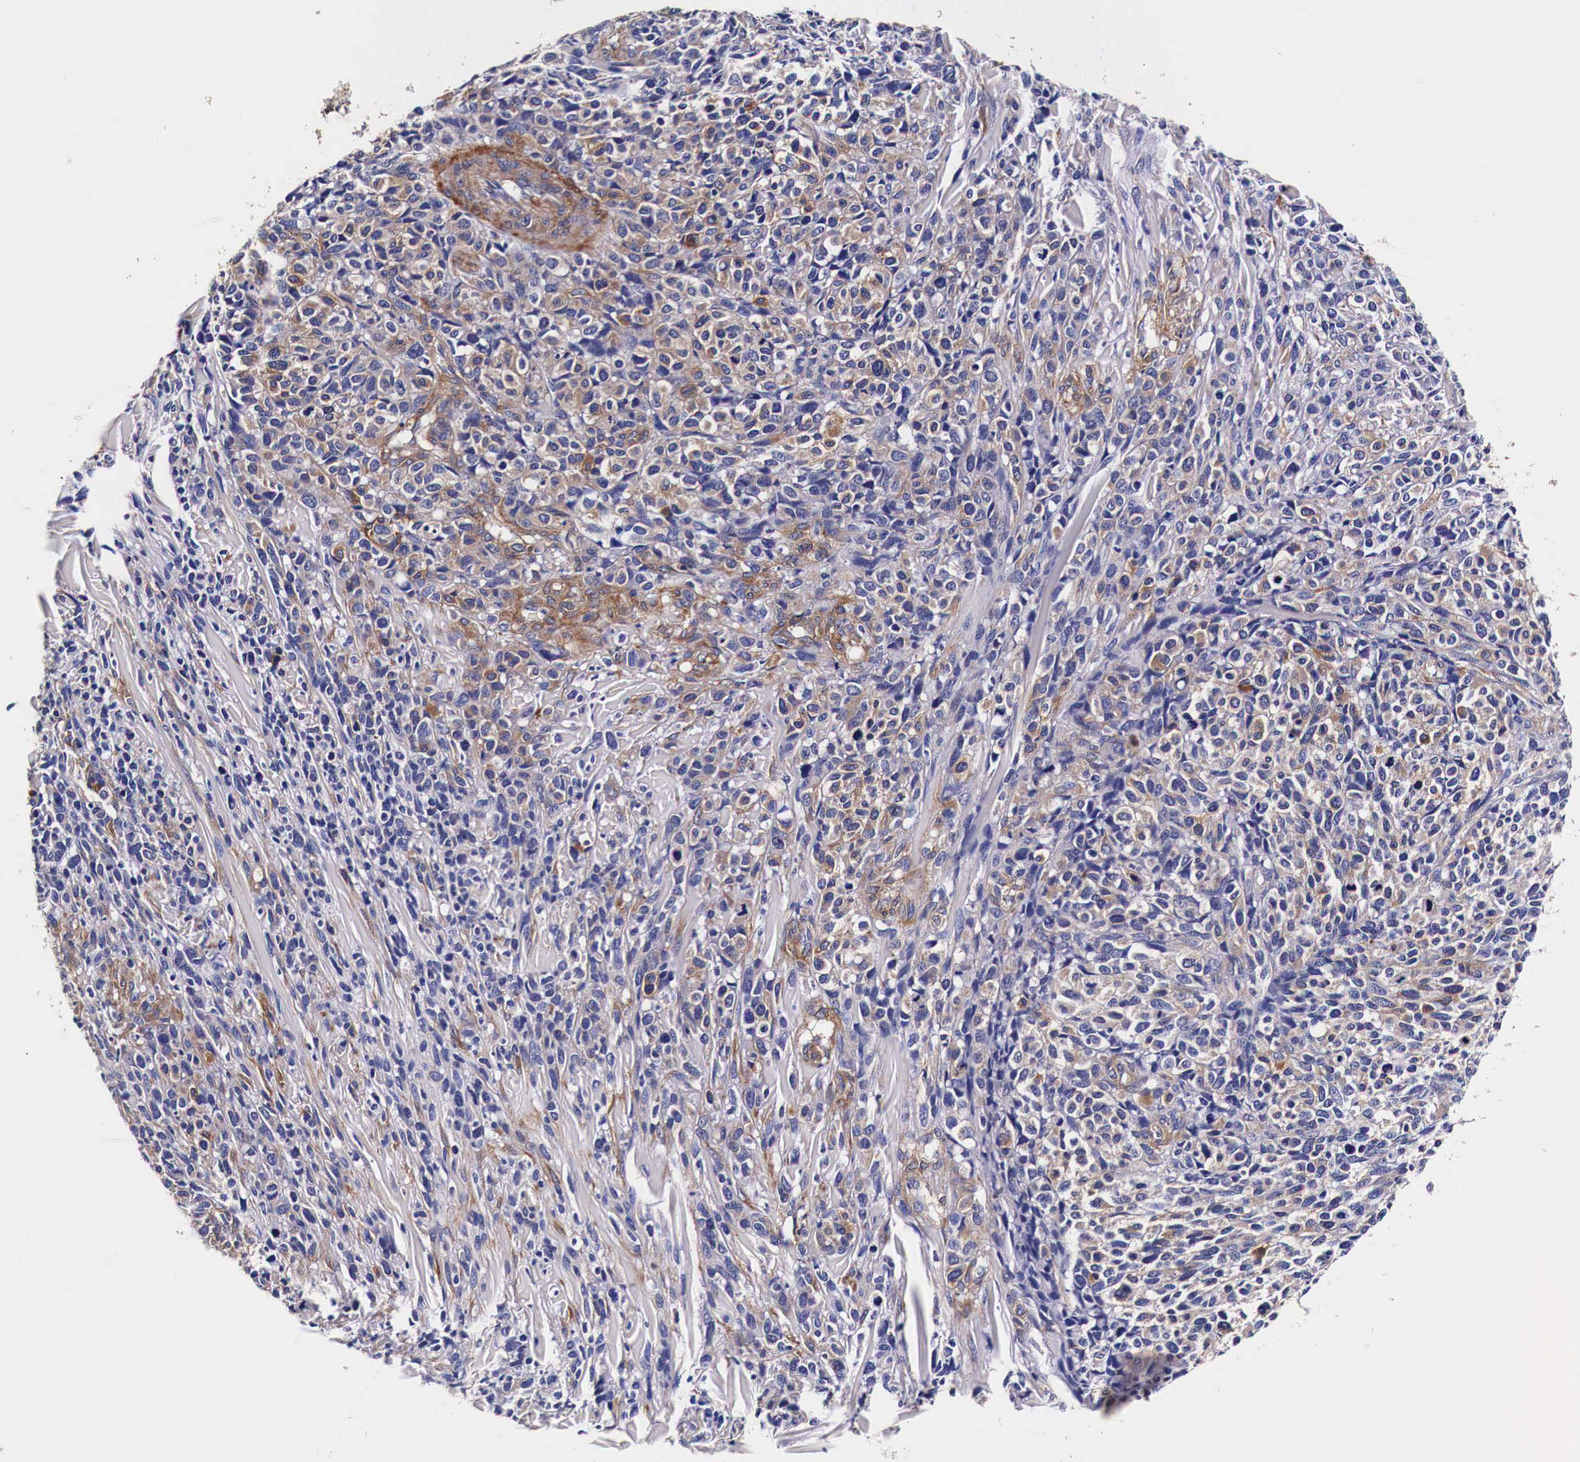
{"staining": {"intensity": "weak", "quantity": "25%-75%", "location": "cytoplasmic/membranous"}, "tissue": "melanoma", "cell_type": "Tumor cells", "image_type": "cancer", "snomed": [{"axis": "morphology", "description": "Malignant melanoma, NOS"}, {"axis": "topography", "description": "Skin"}], "caption": "A high-resolution histopathology image shows immunohistochemistry staining of melanoma, which demonstrates weak cytoplasmic/membranous positivity in about 25%-75% of tumor cells.", "gene": "HSPB1", "patient": {"sex": "female", "age": 85}}